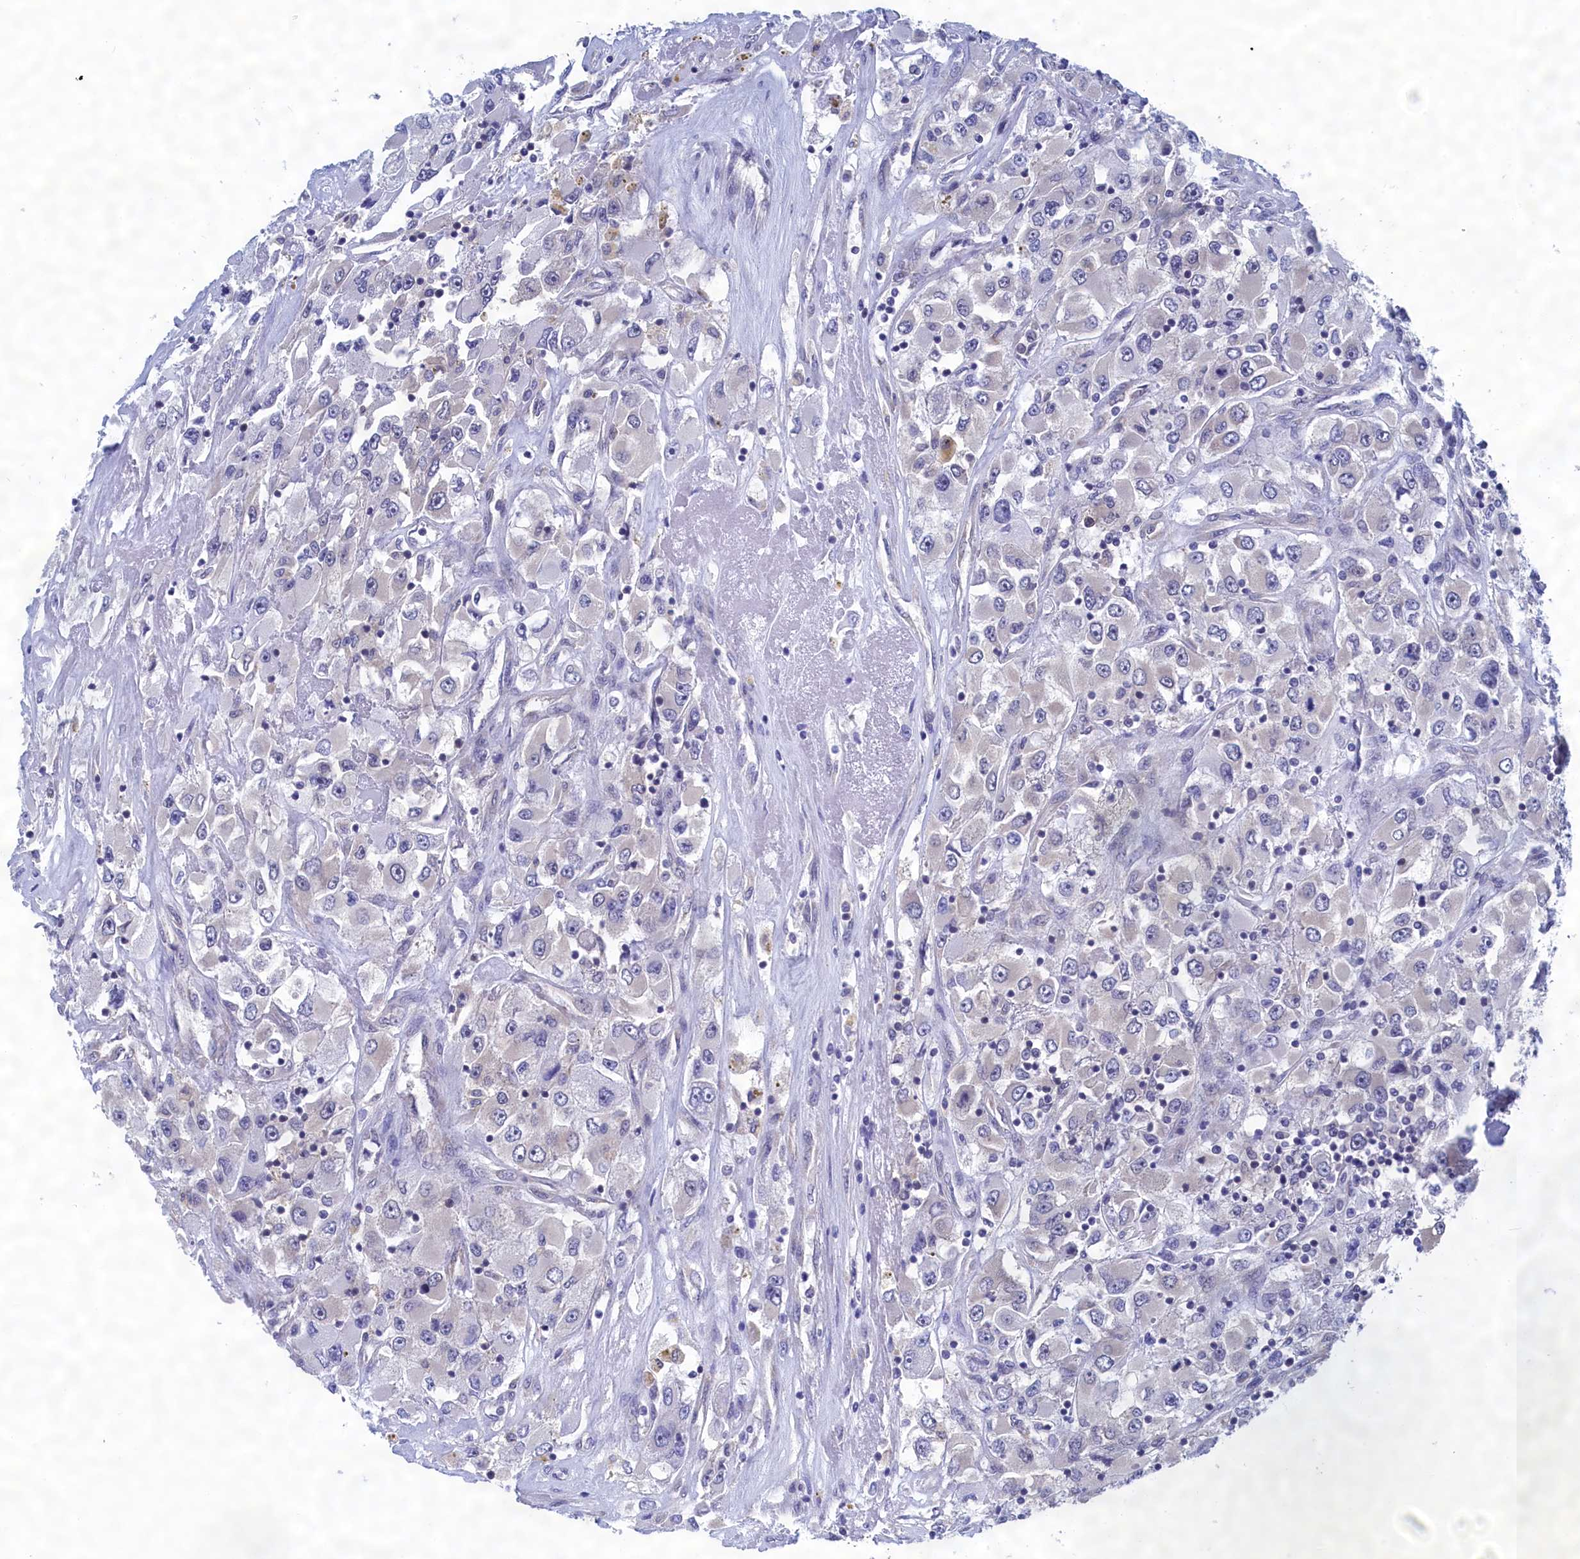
{"staining": {"intensity": "negative", "quantity": "none", "location": "none"}, "tissue": "renal cancer", "cell_type": "Tumor cells", "image_type": "cancer", "snomed": [{"axis": "morphology", "description": "Adenocarcinoma, NOS"}, {"axis": "topography", "description": "Kidney"}], "caption": "Immunohistochemical staining of human renal cancer reveals no significant positivity in tumor cells.", "gene": "PGP", "patient": {"sex": "female", "age": 52}}